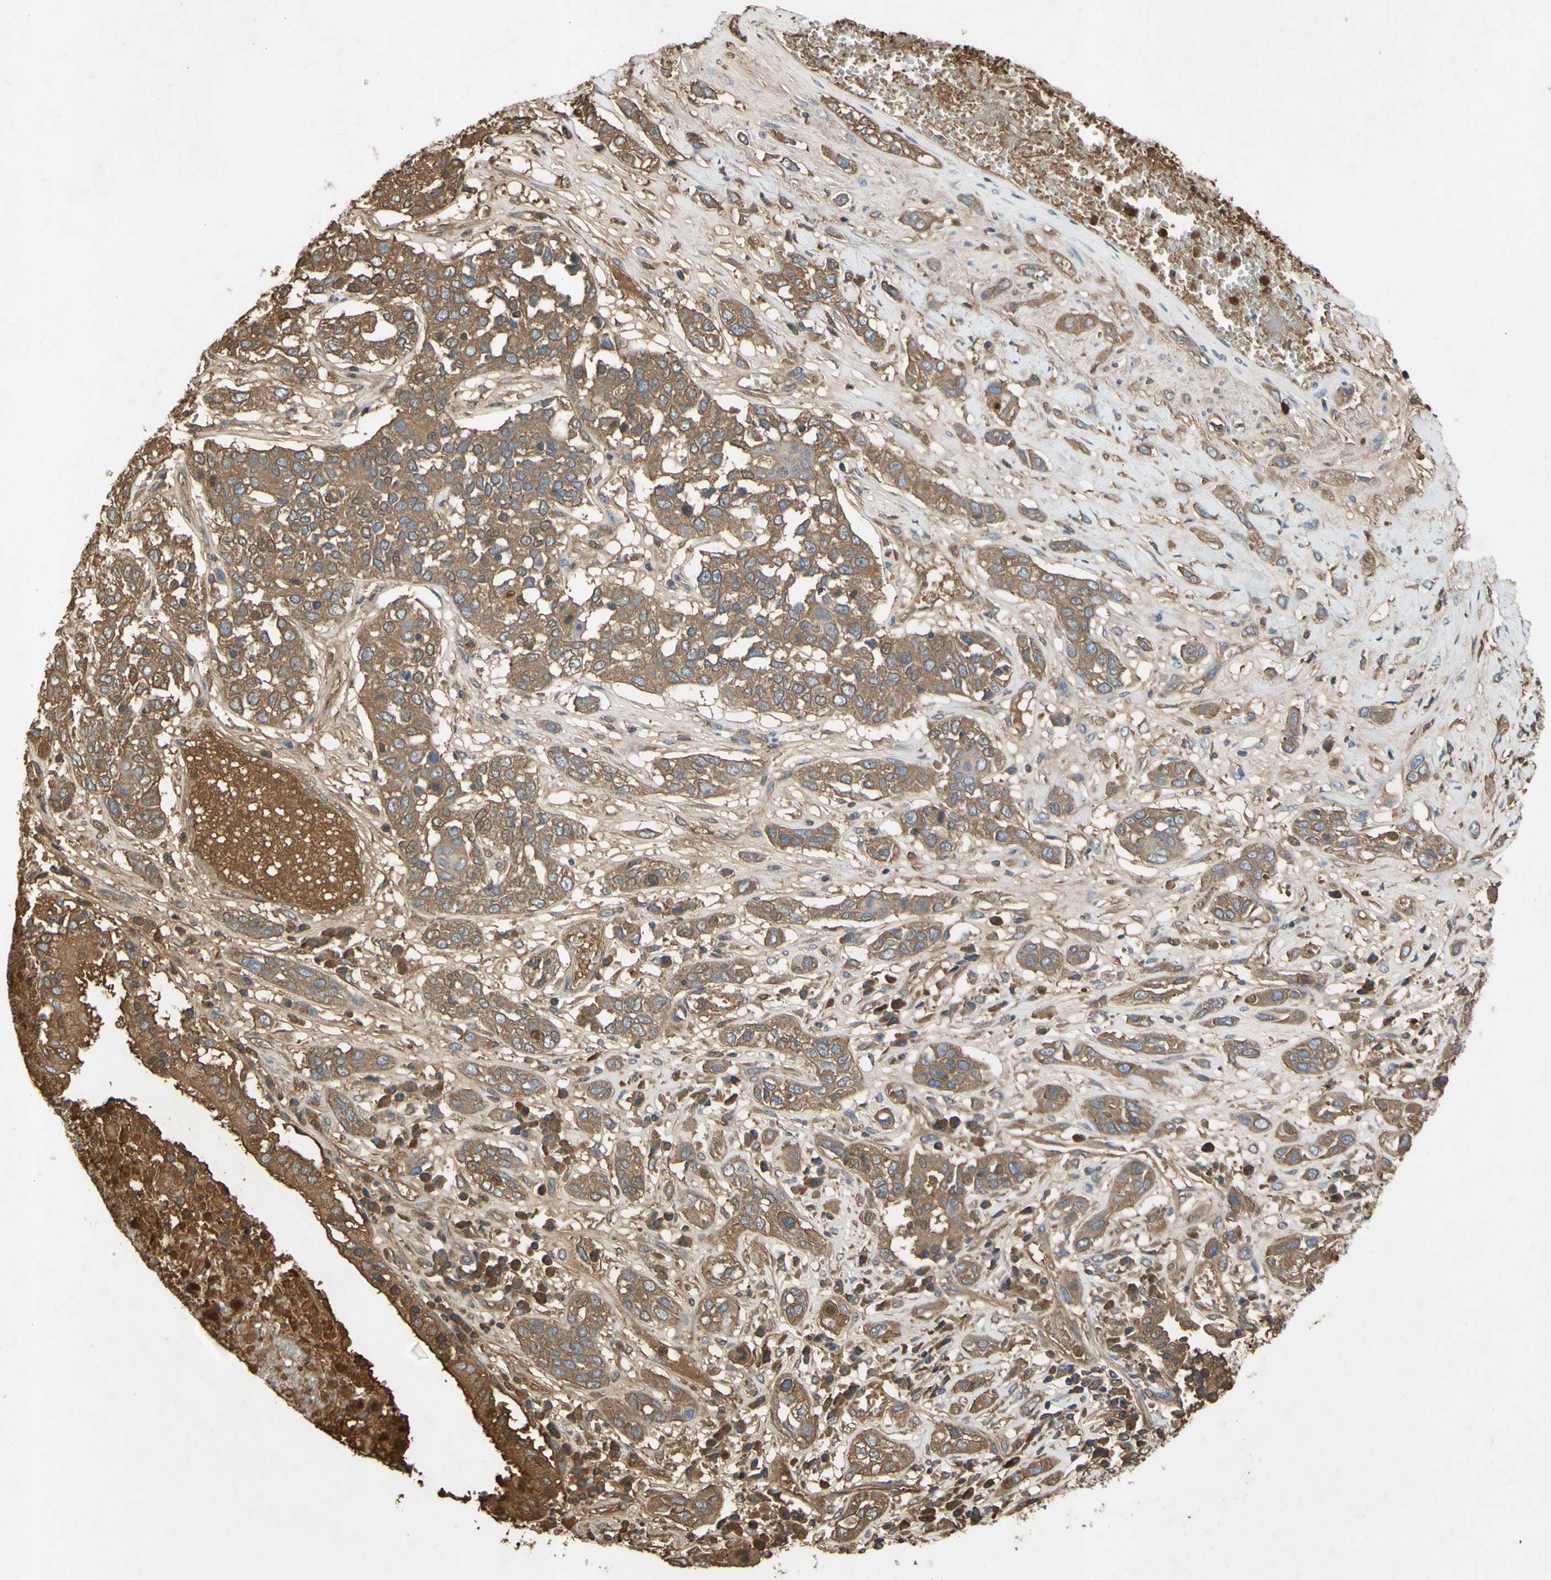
{"staining": {"intensity": "moderate", "quantity": ">75%", "location": "cytoplasmic/membranous"}, "tissue": "lung cancer", "cell_type": "Tumor cells", "image_type": "cancer", "snomed": [{"axis": "morphology", "description": "Squamous cell carcinoma, NOS"}, {"axis": "topography", "description": "Lung"}], "caption": "Squamous cell carcinoma (lung) stained with a brown dye displays moderate cytoplasmic/membranous positive positivity in approximately >75% of tumor cells.", "gene": "TIMP2", "patient": {"sex": "male", "age": 71}}